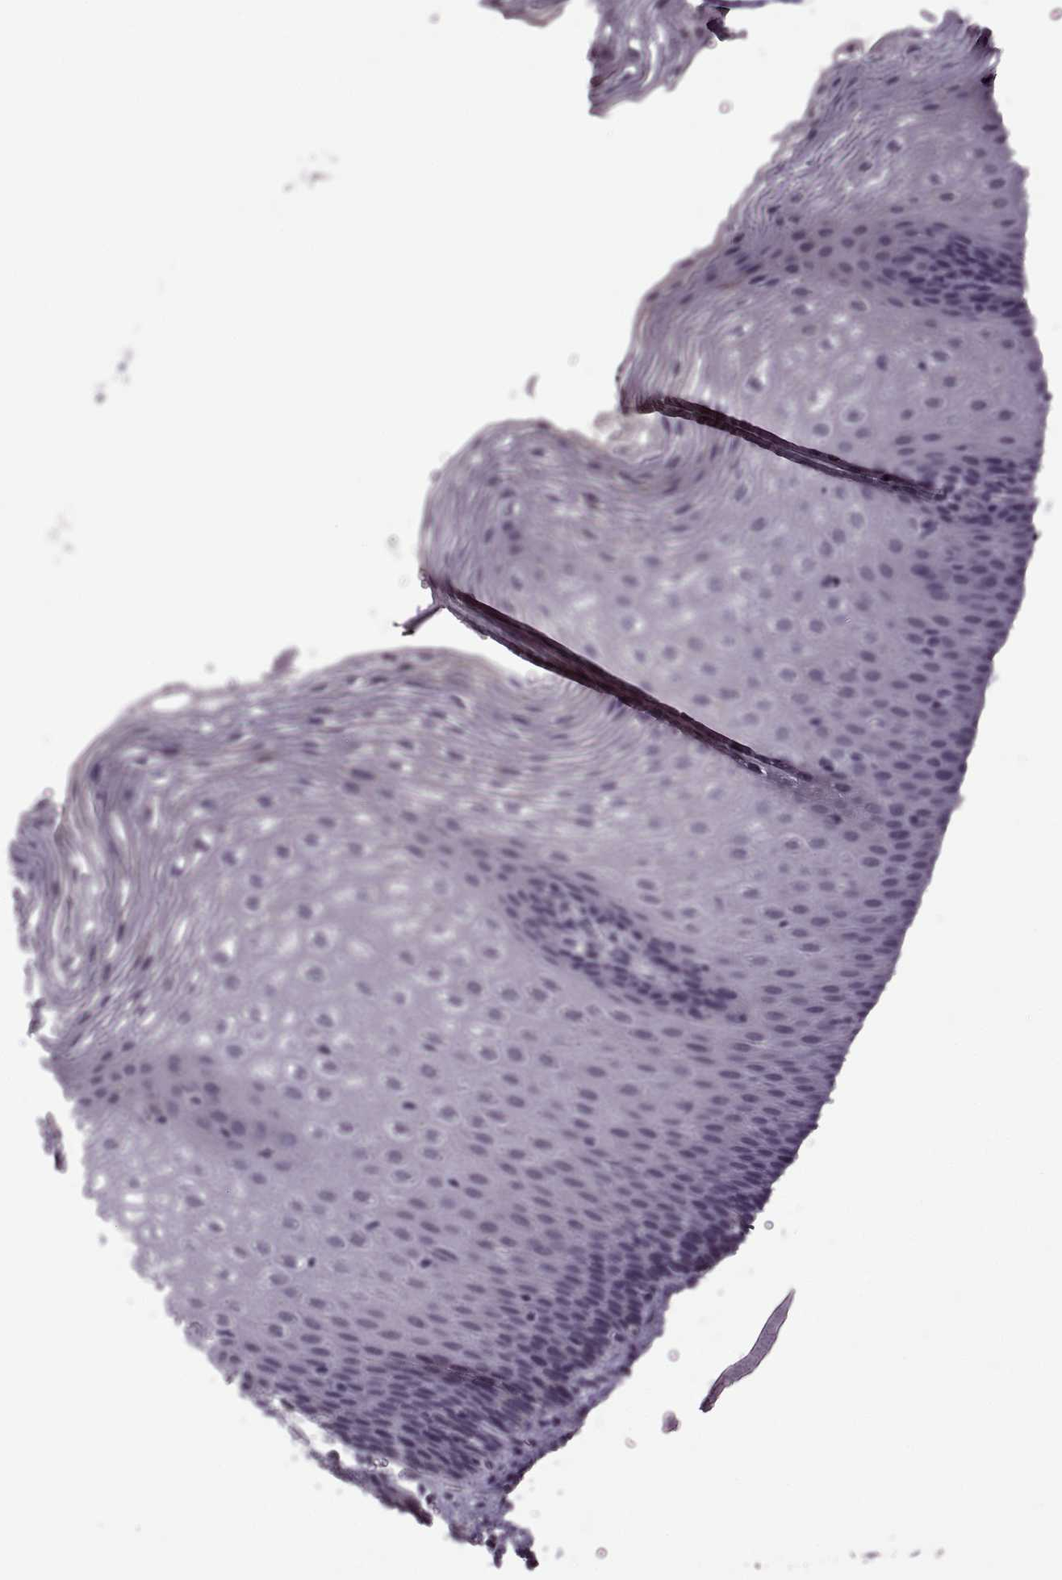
{"staining": {"intensity": "negative", "quantity": "none", "location": "none"}, "tissue": "esophagus", "cell_type": "Squamous epithelial cells", "image_type": "normal", "snomed": [{"axis": "morphology", "description": "Normal tissue, NOS"}, {"axis": "topography", "description": "Esophagus"}], "caption": "Immunohistochemical staining of normal esophagus displays no significant staining in squamous epithelial cells.", "gene": "PRSS37", "patient": {"sex": "male", "age": 72}}